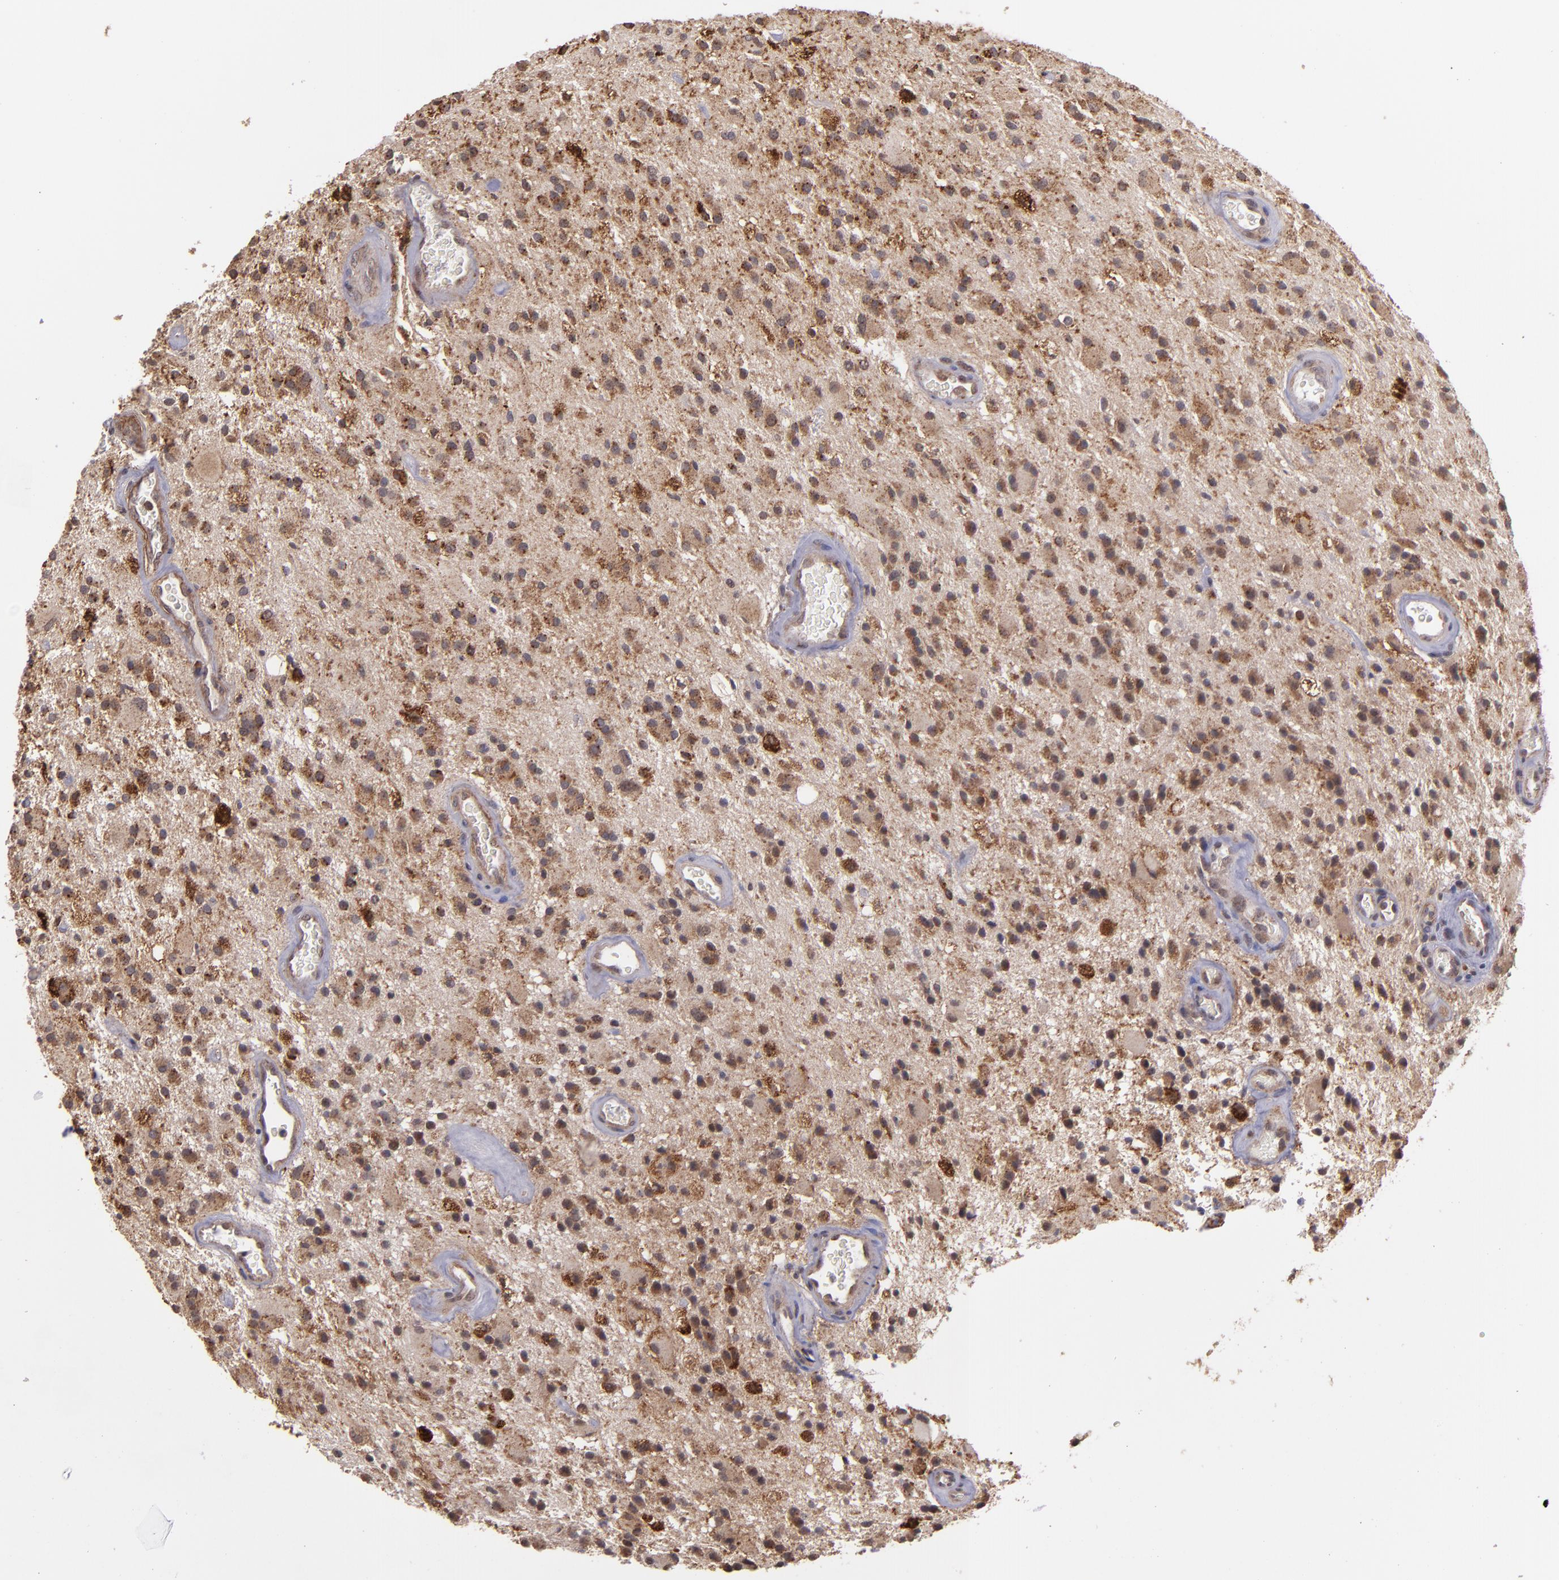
{"staining": {"intensity": "moderate", "quantity": "25%-75%", "location": "cytoplasmic/membranous"}, "tissue": "glioma", "cell_type": "Tumor cells", "image_type": "cancer", "snomed": [{"axis": "morphology", "description": "Glioma, malignant, Low grade"}, {"axis": "topography", "description": "Brain"}], "caption": "Glioma tissue exhibits moderate cytoplasmic/membranous positivity in about 25%-75% of tumor cells (Brightfield microscopy of DAB IHC at high magnification).", "gene": "ZFYVE1", "patient": {"sex": "male", "age": 58}}